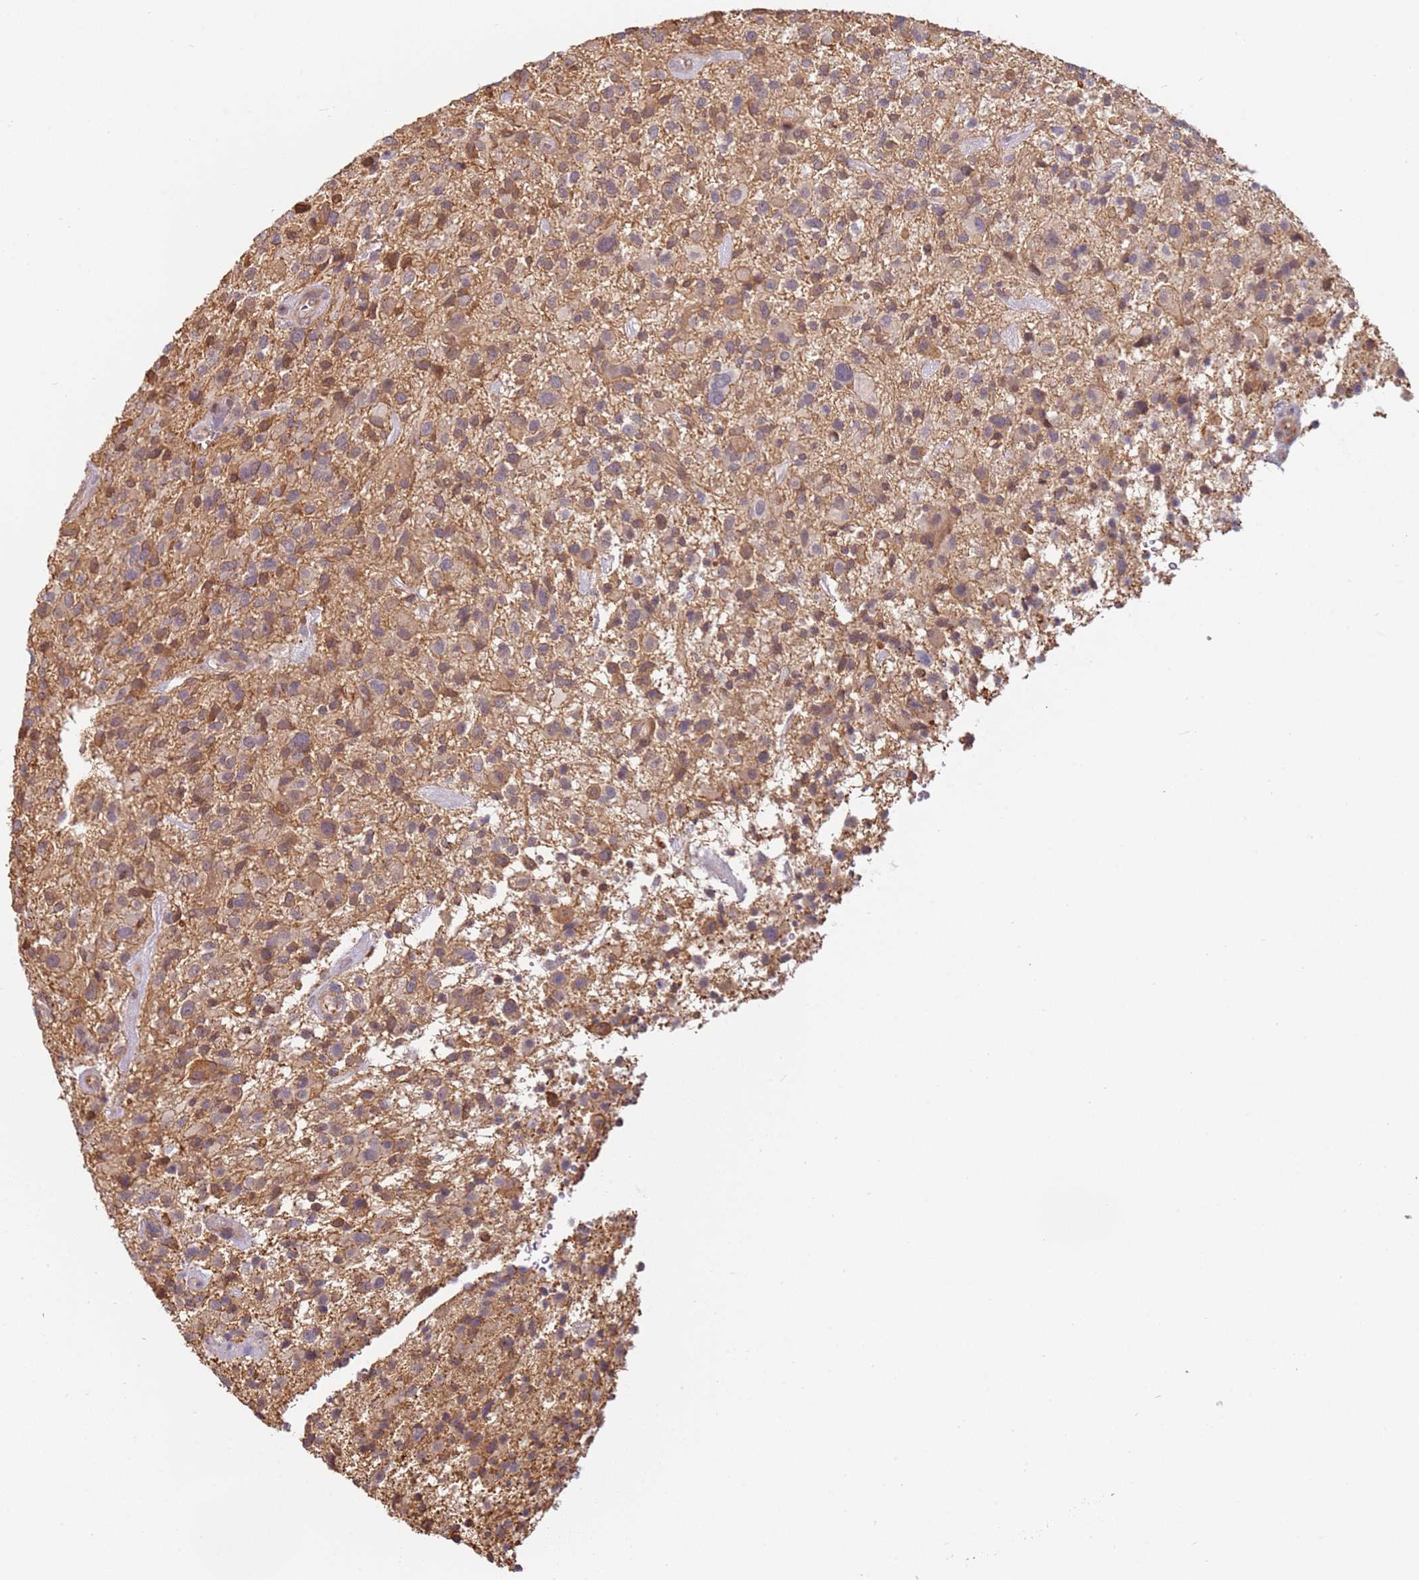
{"staining": {"intensity": "negative", "quantity": "none", "location": "none"}, "tissue": "glioma", "cell_type": "Tumor cells", "image_type": "cancer", "snomed": [{"axis": "morphology", "description": "Glioma, malignant, High grade"}, {"axis": "topography", "description": "Brain"}], "caption": "There is no significant positivity in tumor cells of glioma.", "gene": "WDR93", "patient": {"sex": "male", "age": 47}}